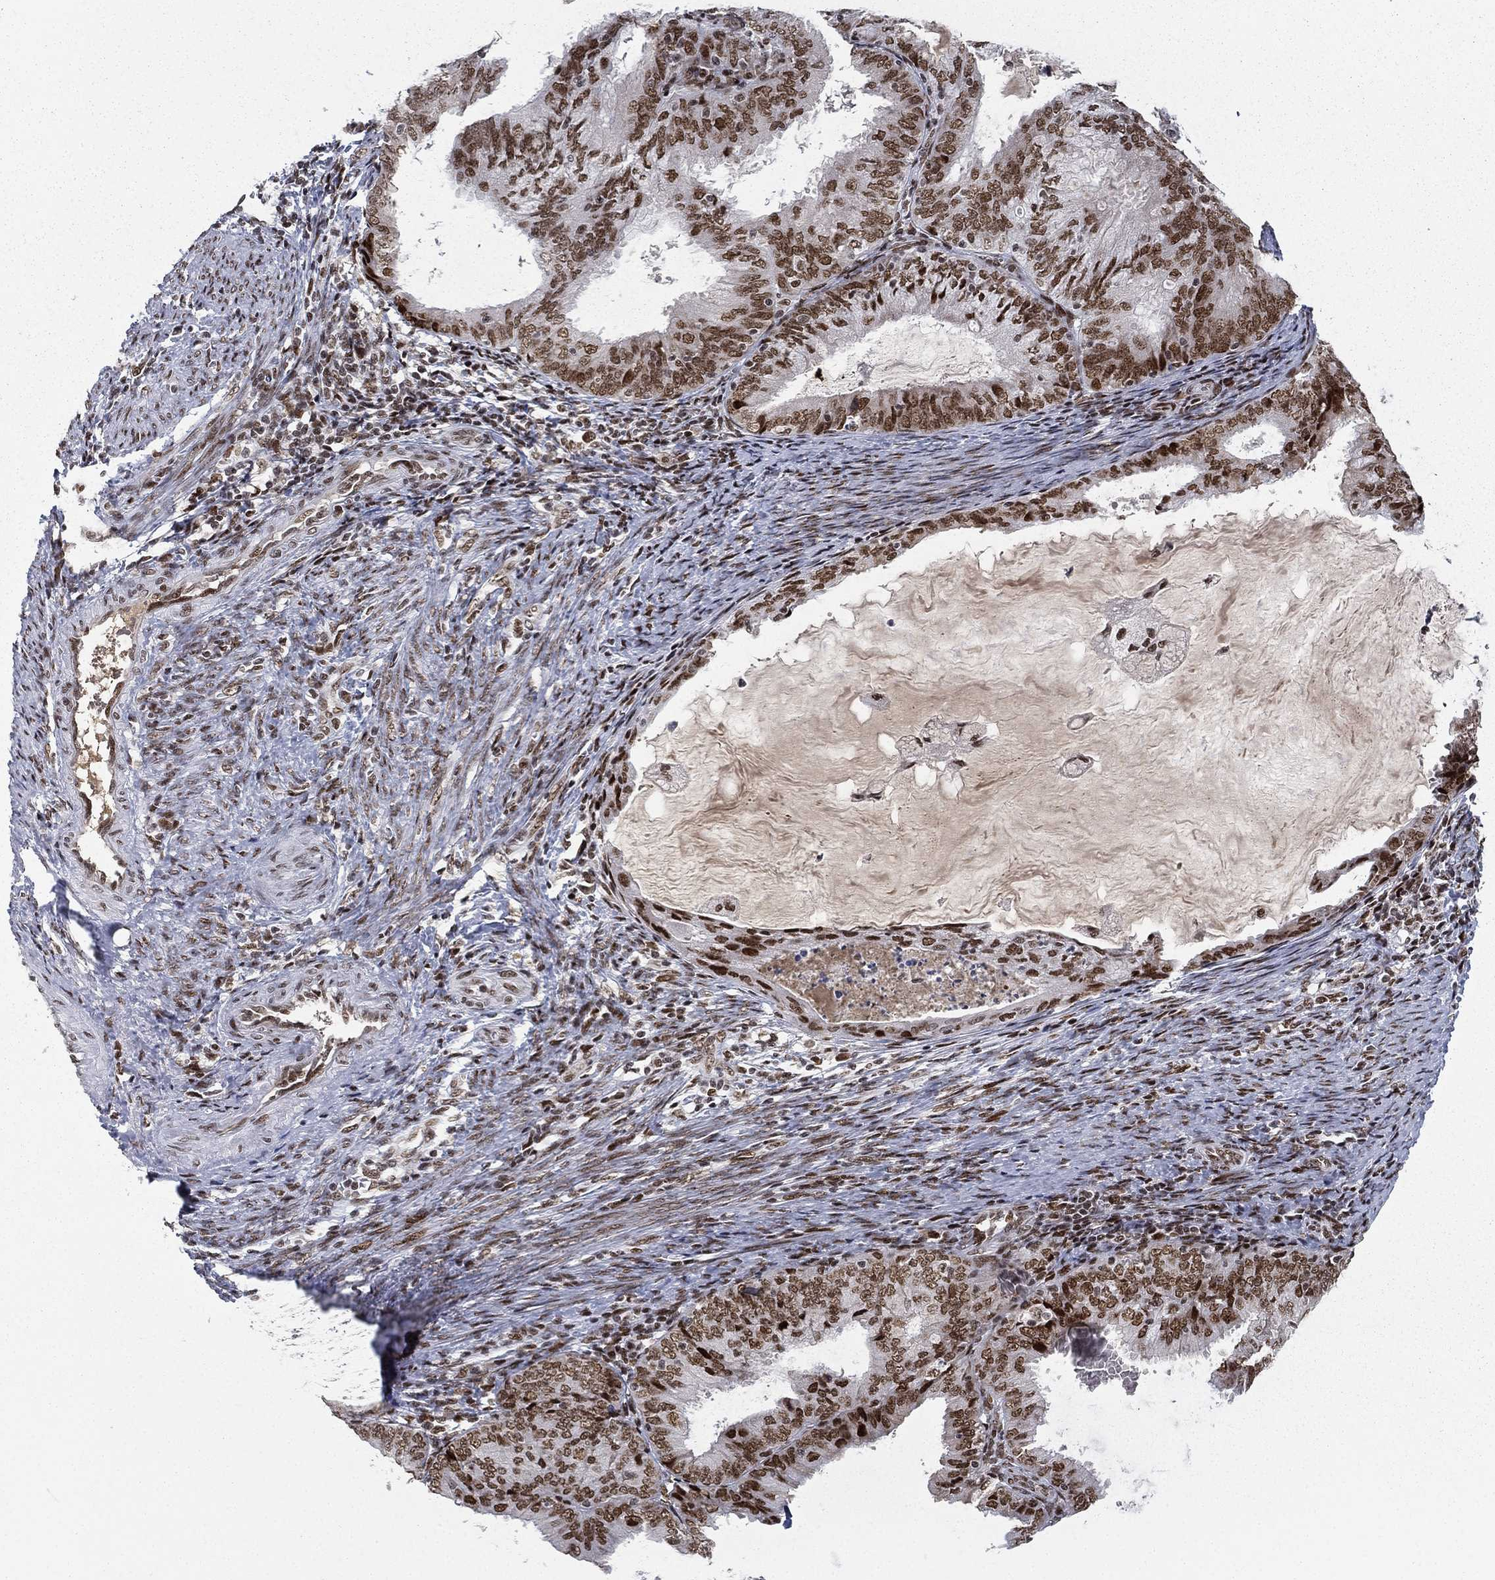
{"staining": {"intensity": "strong", "quantity": ">75%", "location": "nuclear"}, "tissue": "endometrial cancer", "cell_type": "Tumor cells", "image_type": "cancer", "snomed": [{"axis": "morphology", "description": "Adenocarcinoma, NOS"}, {"axis": "topography", "description": "Endometrium"}], "caption": "IHC (DAB (3,3'-diaminobenzidine)) staining of human endometrial adenocarcinoma reveals strong nuclear protein expression in about >75% of tumor cells.", "gene": "RTF1", "patient": {"sex": "female", "age": 57}}